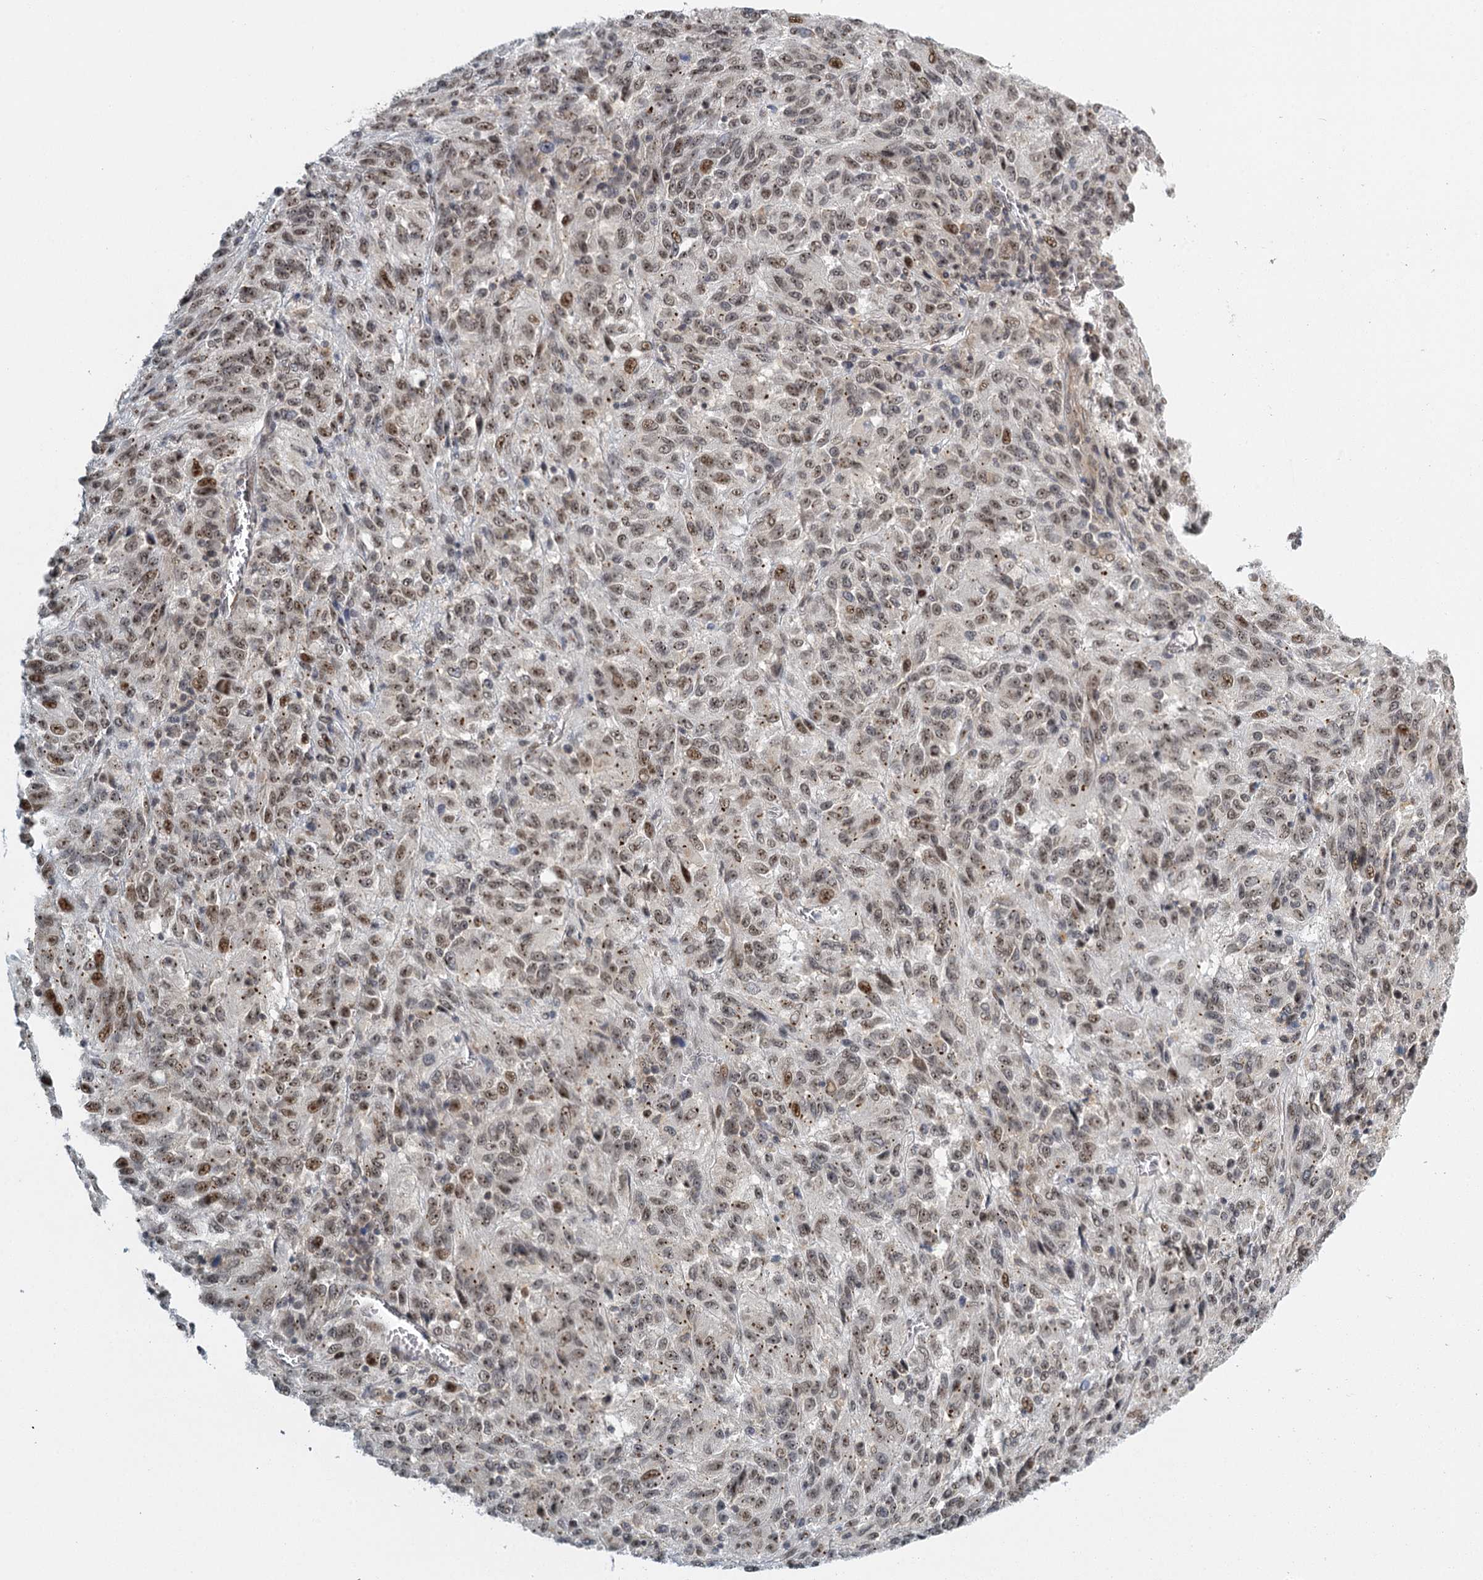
{"staining": {"intensity": "moderate", "quantity": "25%-75%", "location": "cytoplasmic/membranous,nuclear"}, "tissue": "melanoma", "cell_type": "Tumor cells", "image_type": "cancer", "snomed": [{"axis": "morphology", "description": "Malignant melanoma, Metastatic site"}, {"axis": "topography", "description": "Lung"}], "caption": "Immunohistochemistry (DAB) staining of human malignant melanoma (metastatic site) shows moderate cytoplasmic/membranous and nuclear protein positivity in approximately 25%-75% of tumor cells. The staining is performed using DAB brown chromogen to label protein expression. The nuclei are counter-stained blue using hematoxylin.", "gene": "TREX1", "patient": {"sex": "male", "age": 64}}